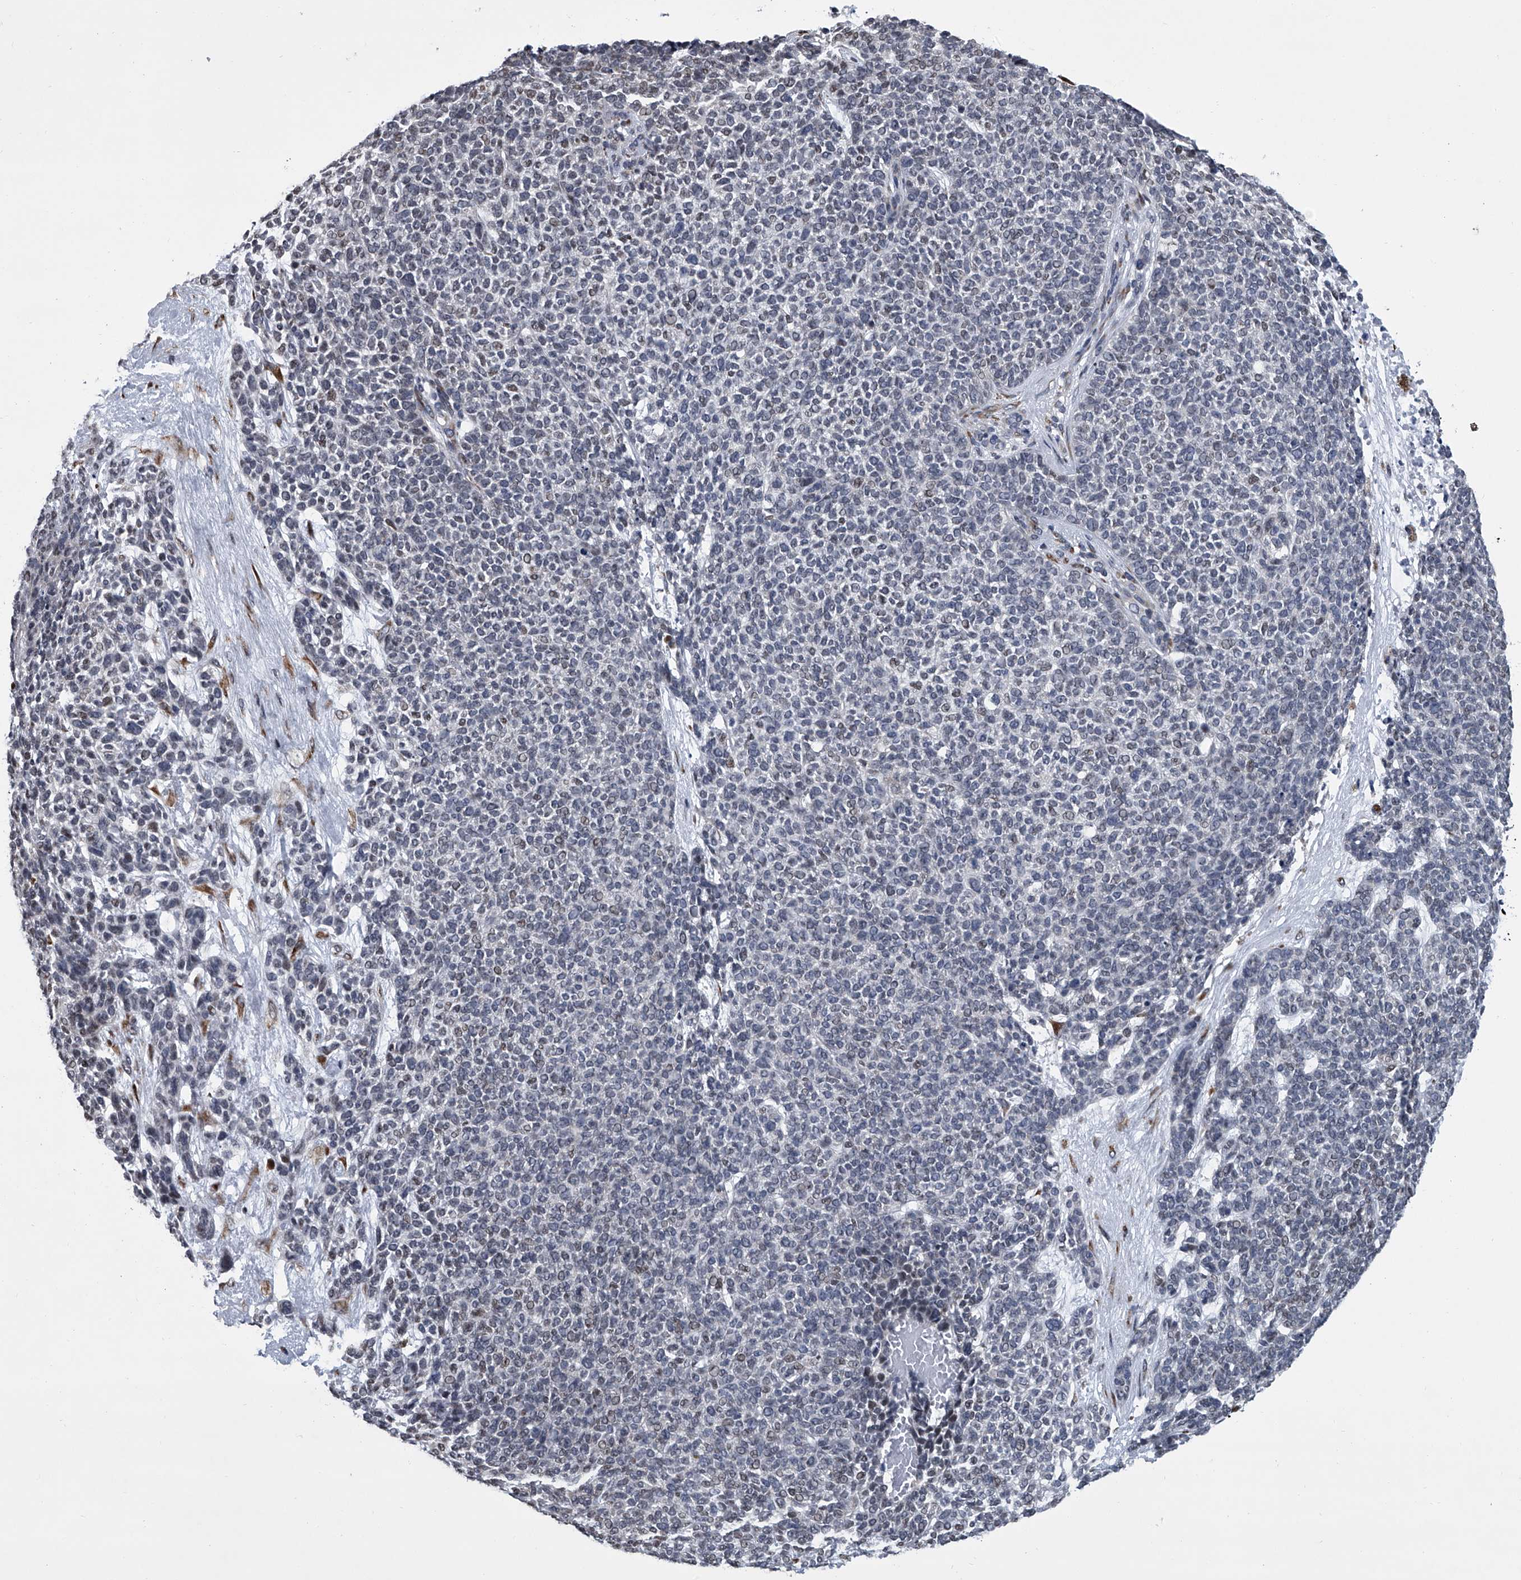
{"staining": {"intensity": "negative", "quantity": "none", "location": "none"}, "tissue": "skin cancer", "cell_type": "Tumor cells", "image_type": "cancer", "snomed": [{"axis": "morphology", "description": "Basal cell carcinoma"}, {"axis": "topography", "description": "Skin"}], "caption": "Immunohistochemistry histopathology image of skin basal cell carcinoma stained for a protein (brown), which shows no staining in tumor cells.", "gene": "PPP2R5D", "patient": {"sex": "female", "age": 84}}